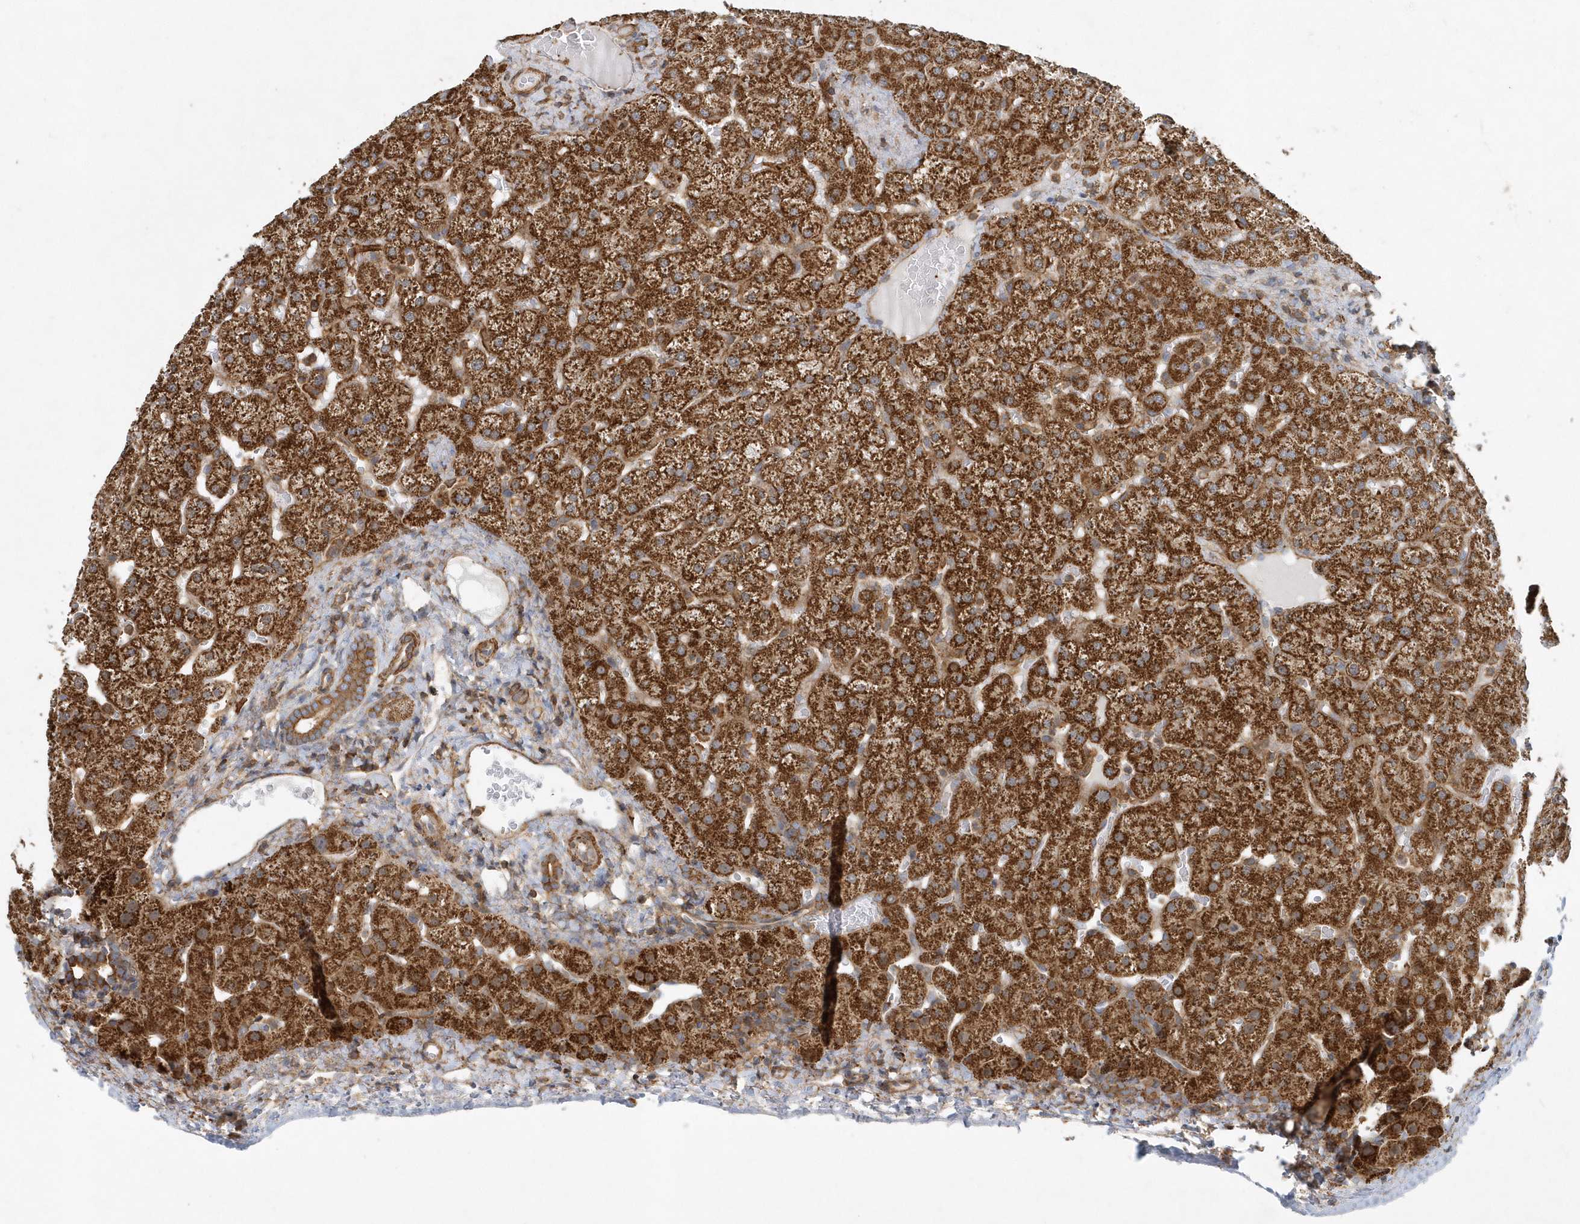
{"staining": {"intensity": "moderate", "quantity": ">75%", "location": "cytoplasmic/membranous"}, "tissue": "liver", "cell_type": "Cholangiocytes", "image_type": "normal", "snomed": [{"axis": "morphology", "description": "Normal tissue, NOS"}, {"axis": "topography", "description": "Liver"}], "caption": "IHC photomicrograph of unremarkable liver: liver stained using IHC reveals medium levels of moderate protein expression localized specifically in the cytoplasmic/membranous of cholangiocytes, appearing as a cytoplasmic/membranous brown color.", "gene": "MMUT", "patient": {"sex": "female", "age": 32}}